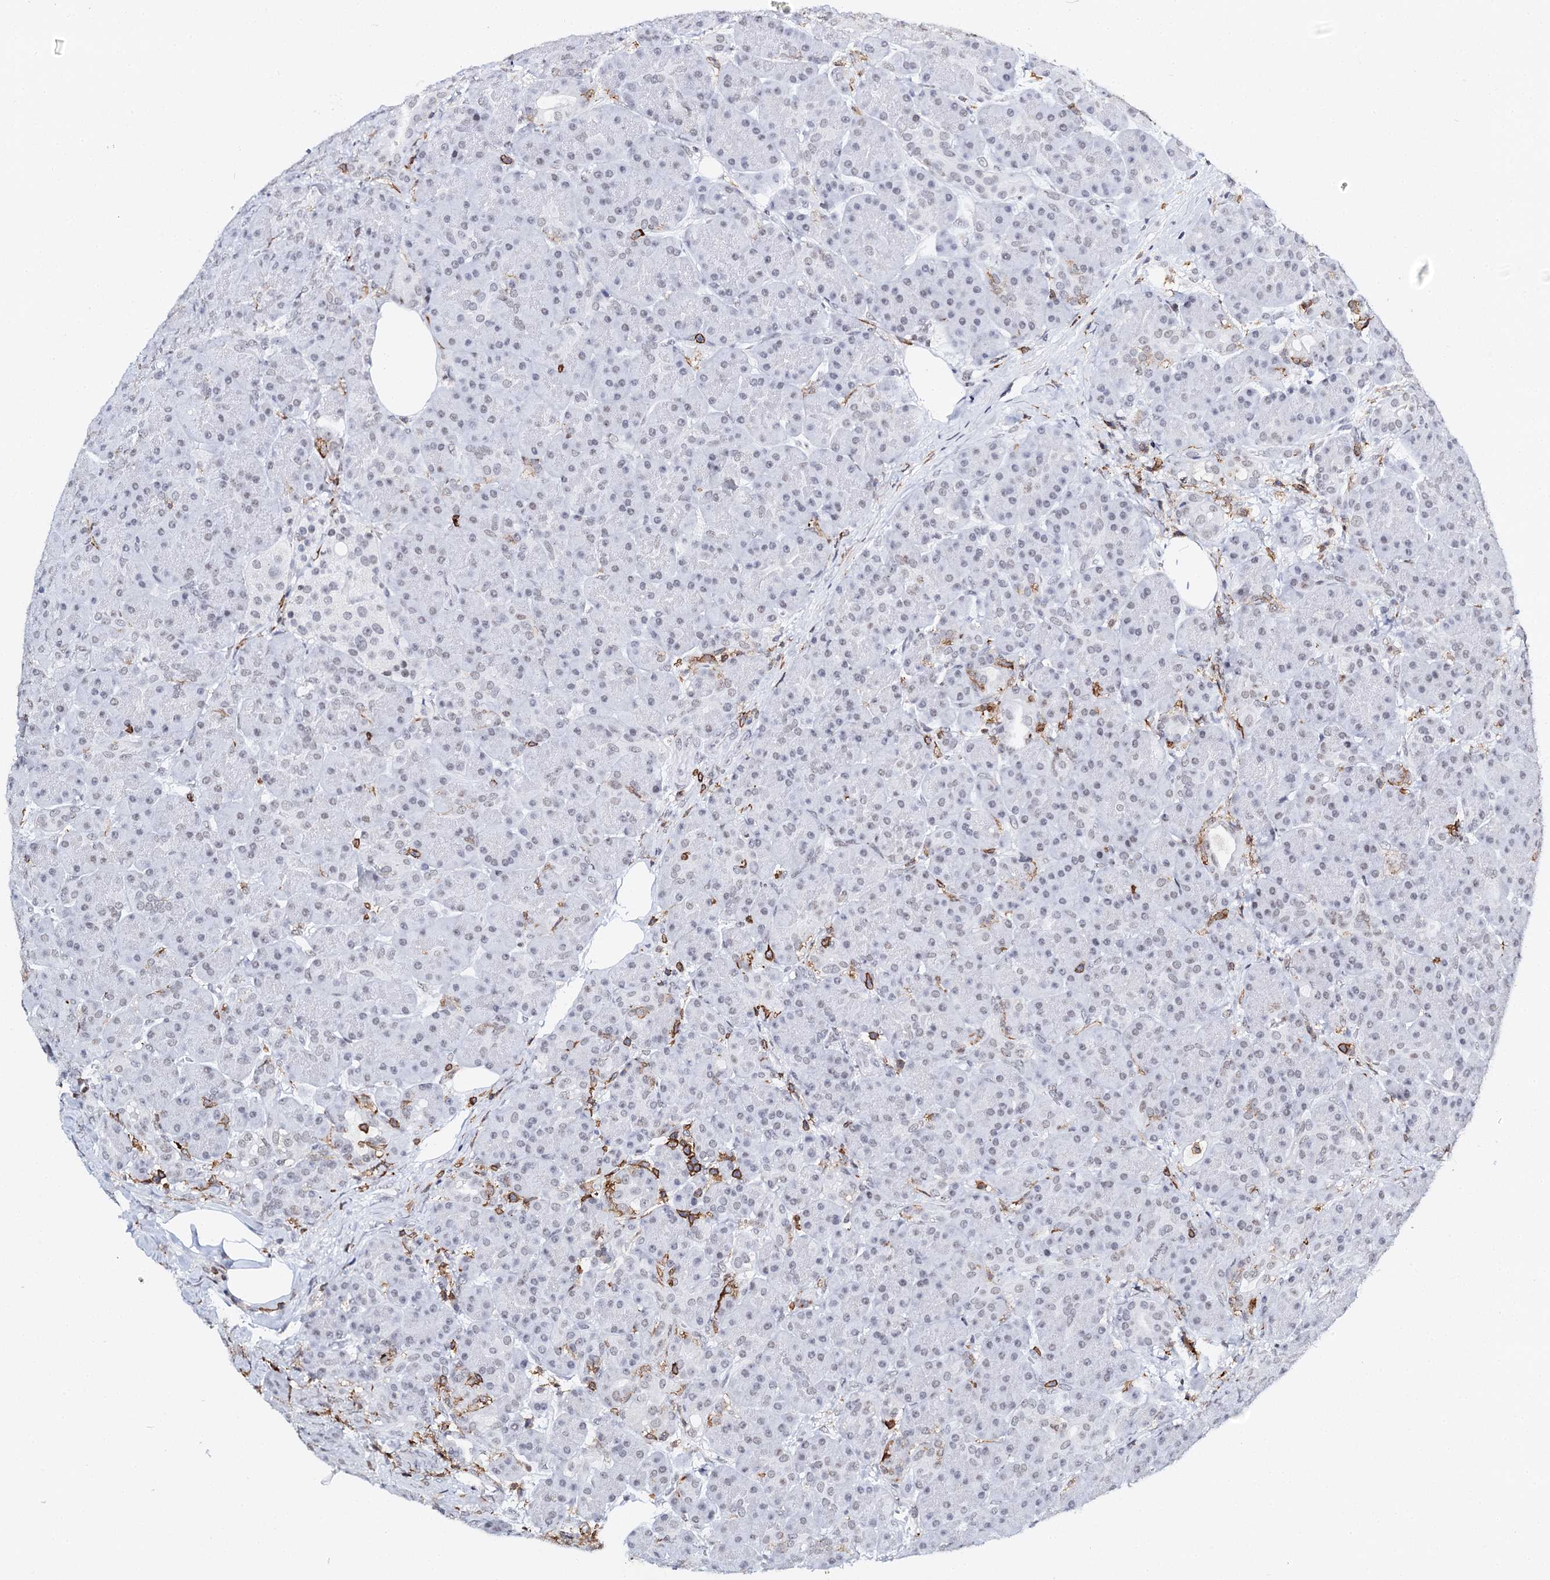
{"staining": {"intensity": "negative", "quantity": "none", "location": "none"}, "tissue": "pancreas", "cell_type": "Exocrine glandular cells", "image_type": "normal", "snomed": [{"axis": "morphology", "description": "Normal tissue, NOS"}, {"axis": "topography", "description": "Pancreas"}], "caption": "Immunohistochemistry image of benign human pancreas stained for a protein (brown), which exhibits no positivity in exocrine glandular cells. The staining was performed using DAB (3,3'-diaminobenzidine) to visualize the protein expression in brown, while the nuclei were stained in blue with hematoxylin (Magnification: 20x).", "gene": "BARD1", "patient": {"sex": "male", "age": 63}}